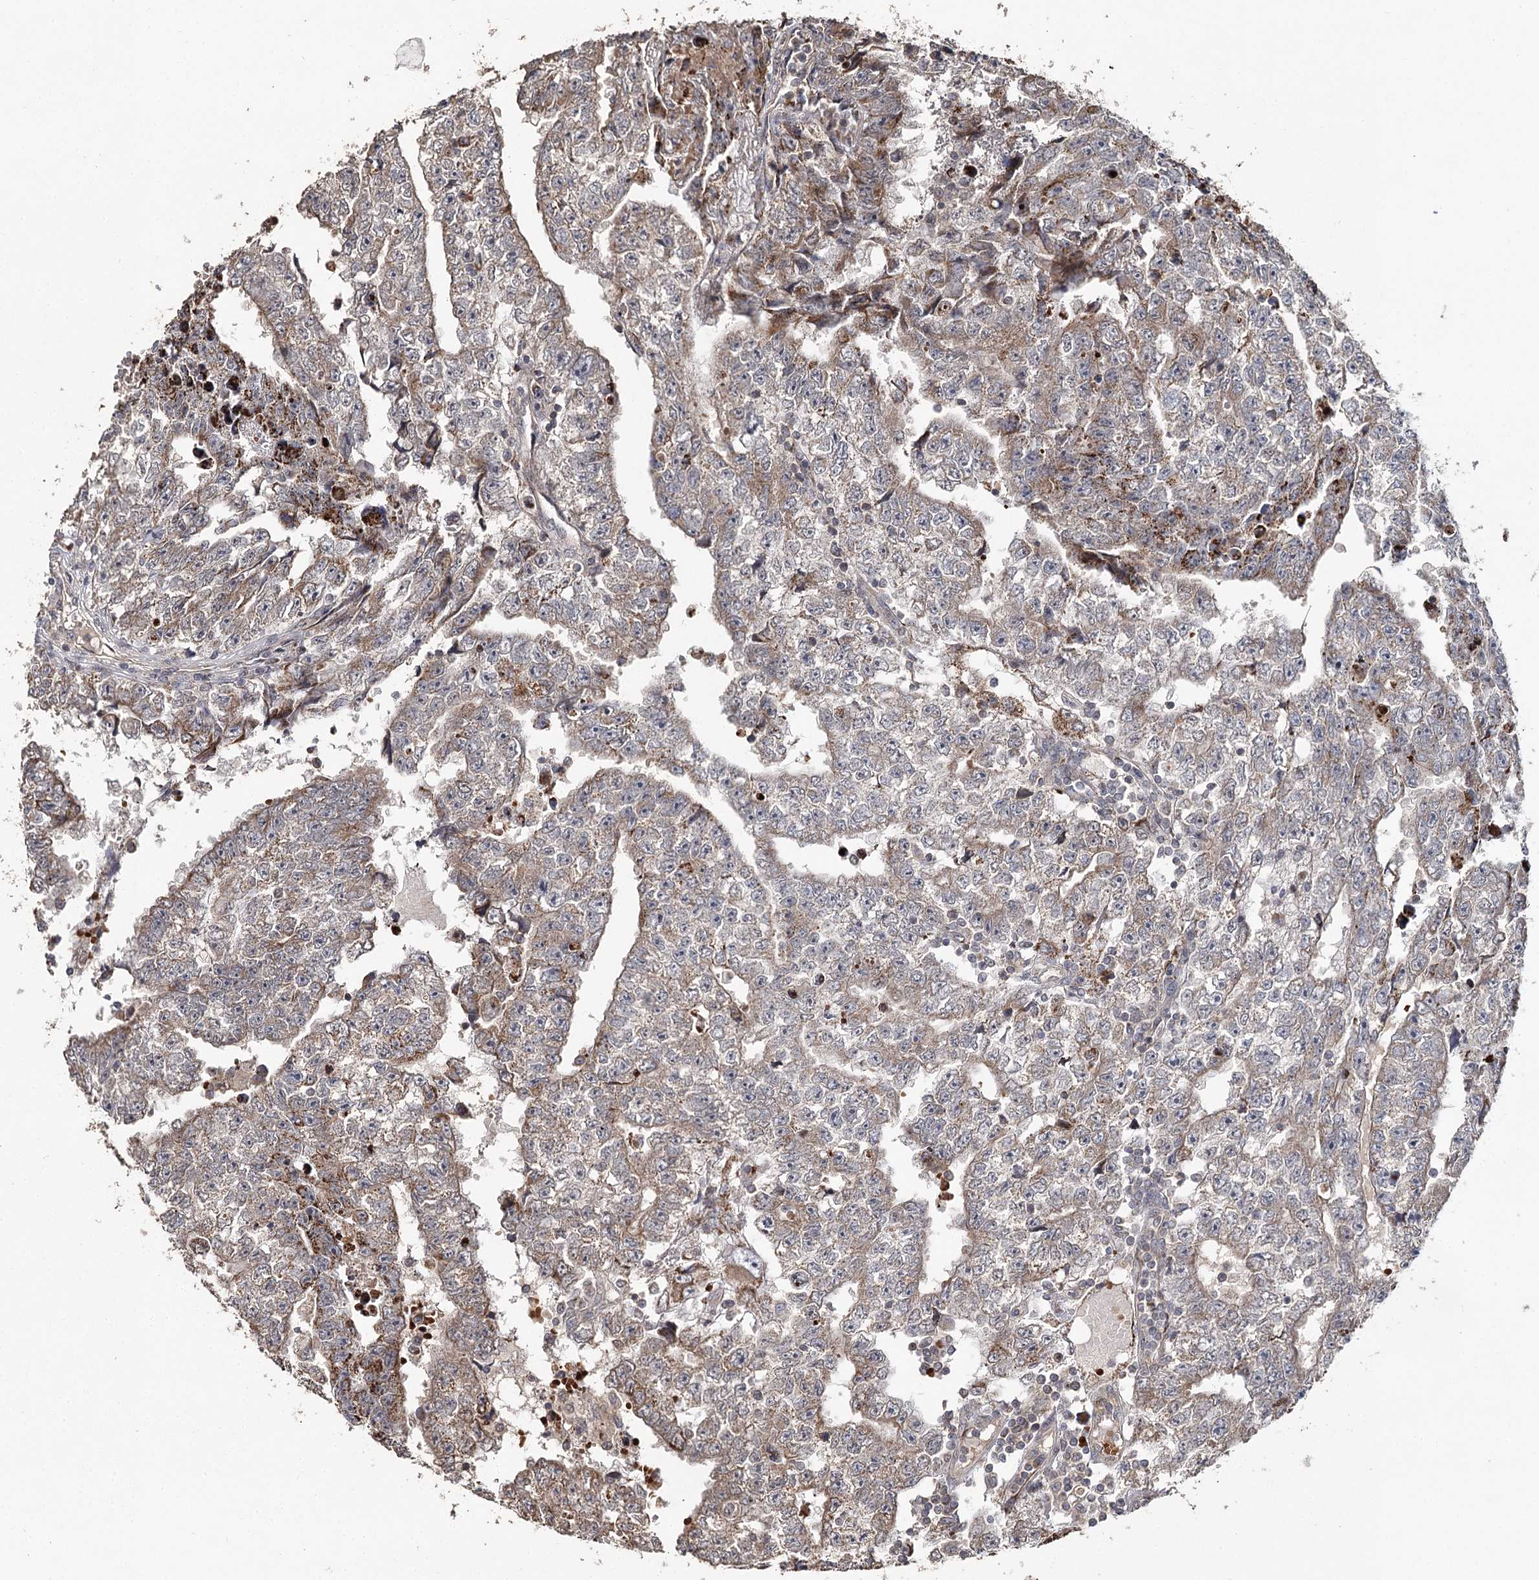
{"staining": {"intensity": "weak", "quantity": ">75%", "location": "cytoplasmic/membranous"}, "tissue": "testis cancer", "cell_type": "Tumor cells", "image_type": "cancer", "snomed": [{"axis": "morphology", "description": "Carcinoma, Embryonal, NOS"}, {"axis": "topography", "description": "Testis"}], "caption": "Human testis cancer stained for a protein (brown) reveals weak cytoplasmic/membranous positive expression in approximately >75% of tumor cells.", "gene": "ZNRF3", "patient": {"sex": "male", "age": 25}}